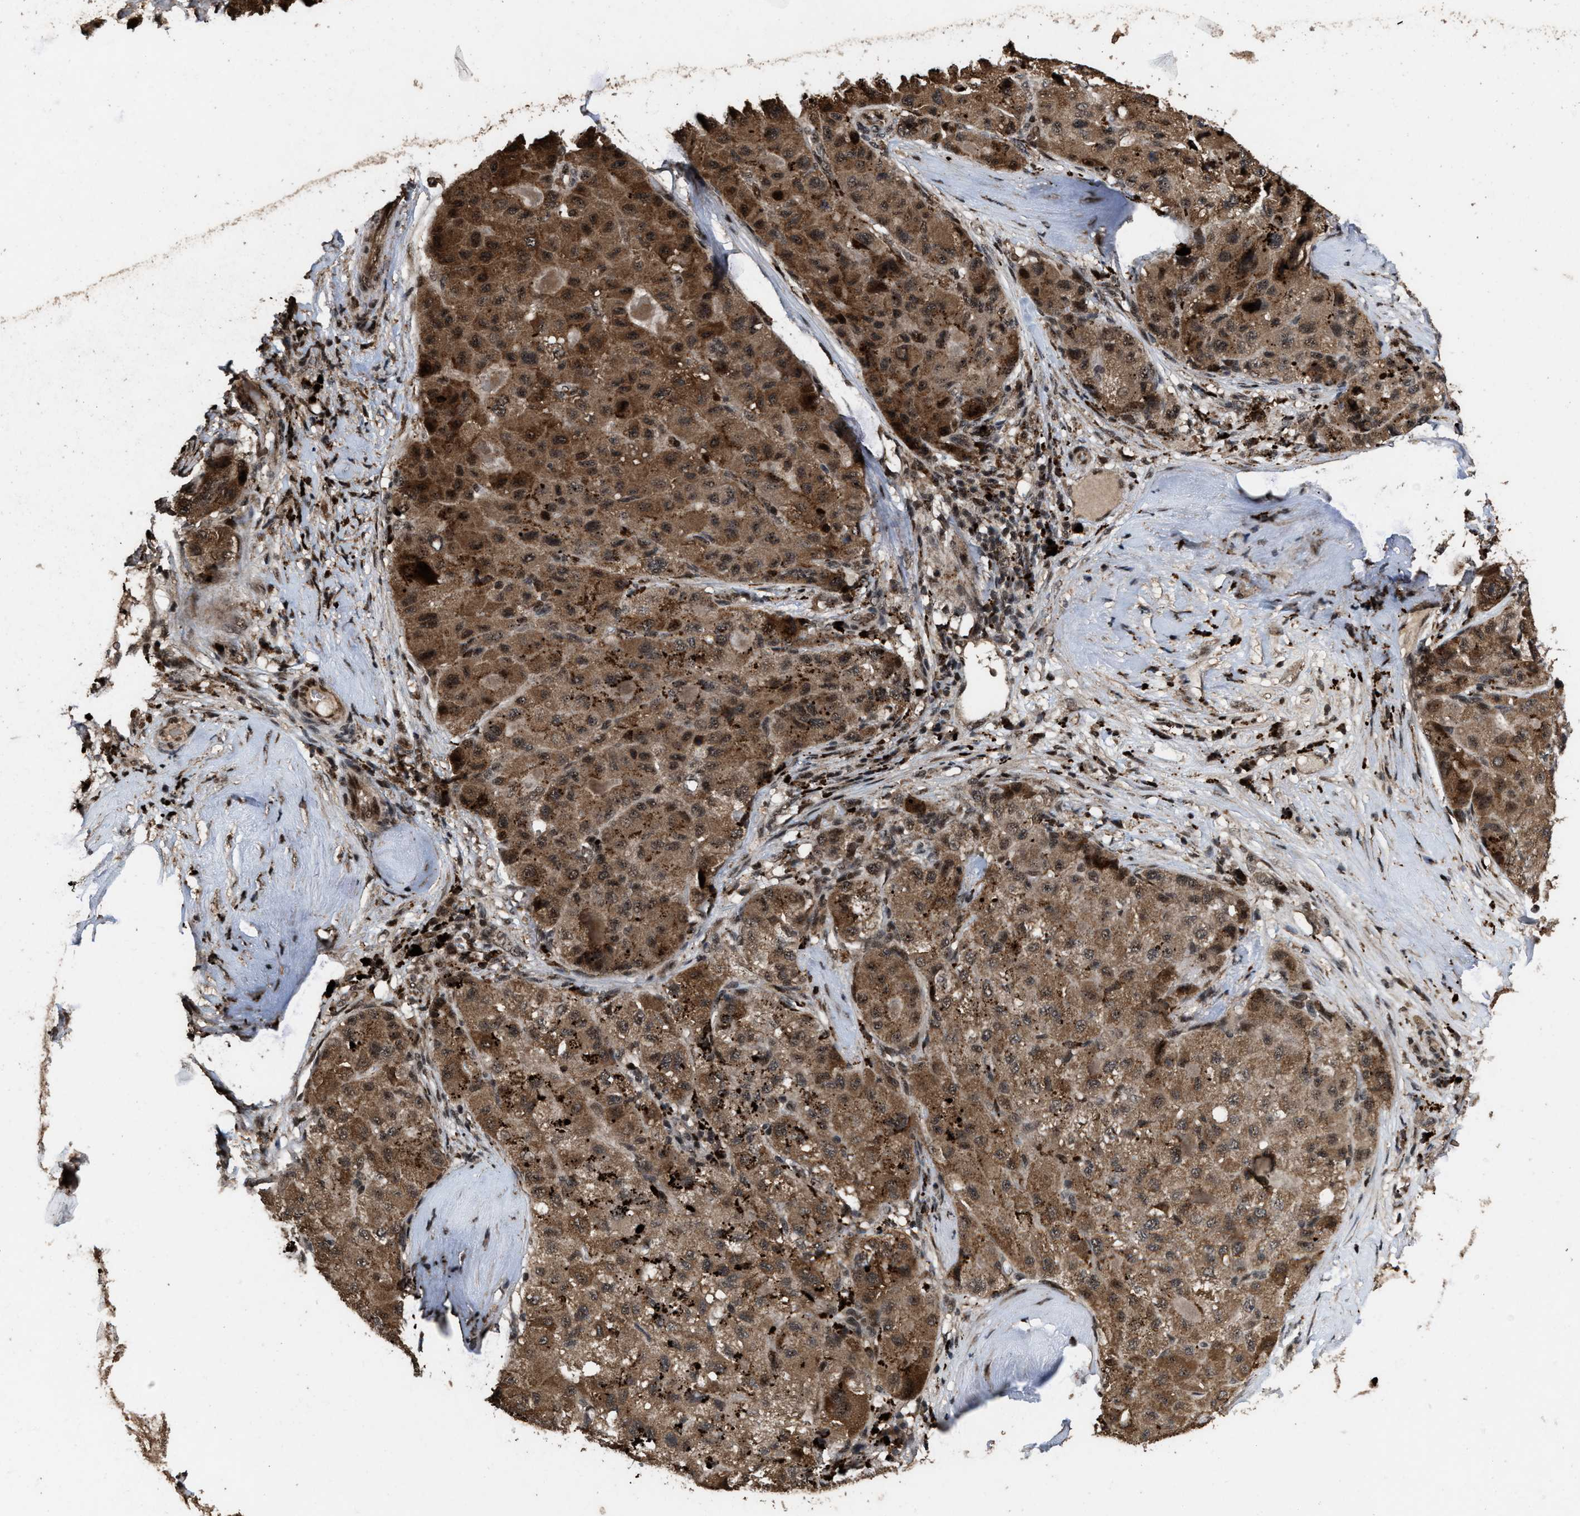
{"staining": {"intensity": "moderate", "quantity": ">75%", "location": "cytoplasmic/membranous"}, "tissue": "liver cancer", "cell_type": "Tumor cells", "image_type": "cancer", "snomed": [{"axis": "morphology", "description": "Carcinoma, Hepatocellular, NOS"}, {"axis": "topography", "description": "Liver"}], "caption": "A photomicrograph of liver cancer (hepatocellular carcinoma) stained for a protein exhibits moderate cytoplasmic/membranous brown staining in tumor cells.", "gene": "HAUS6", "patient": {"sex": "male", "age": 80}}